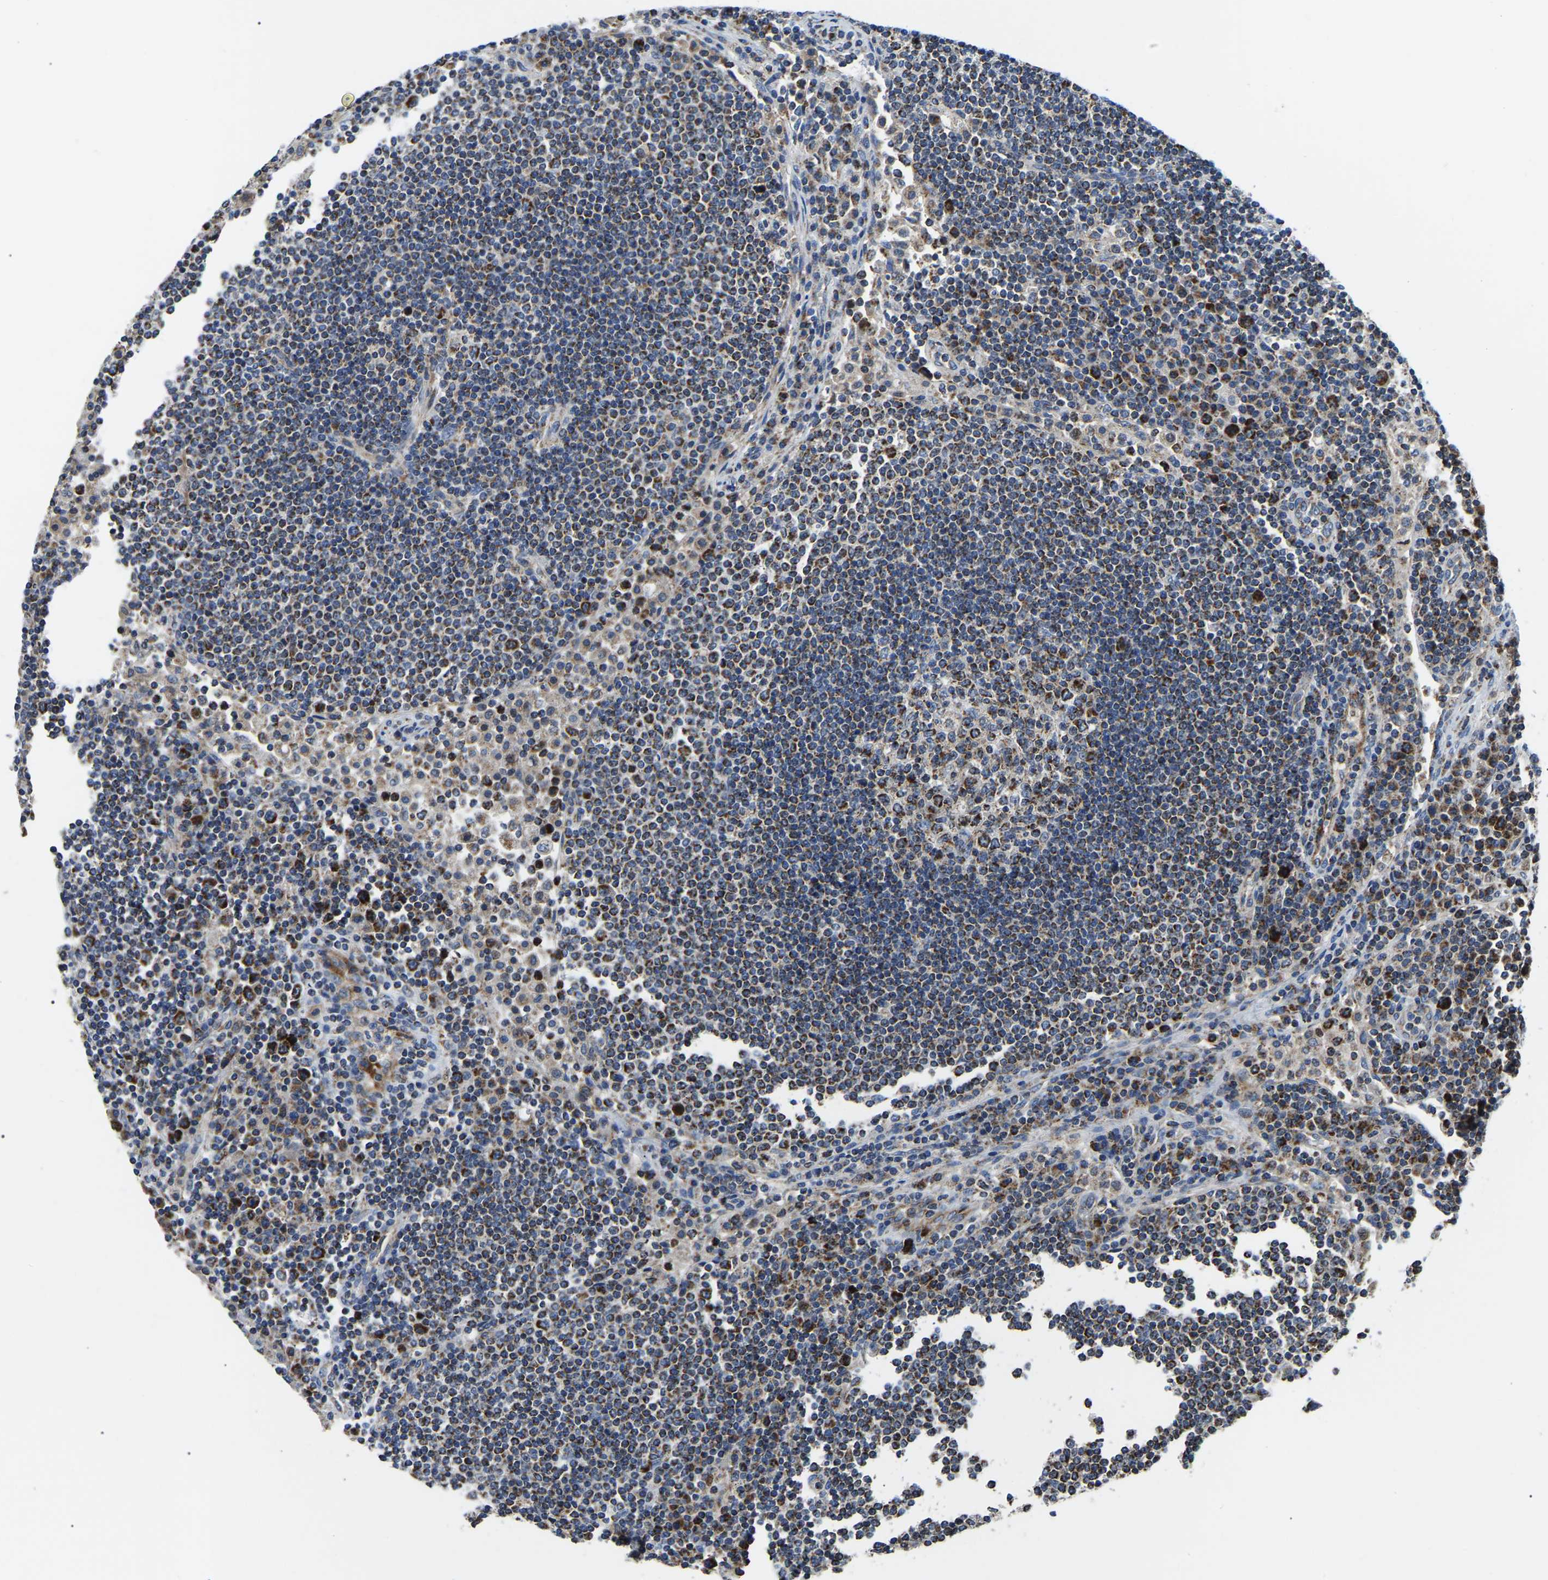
{"staining": {"intensity": "moderate", "quantity": ">75%", "location": "cytoplasmic/membranous"}, "tissue": "lymph node", "cell_type": "Germinal center cells", "image_type": "normal", "snomed": [{"axis": "morphology", "description": "Normal tissue, NOS"}, {"axis": "topography", "description": "Lymph node"}], "caption": "Protein staining displays moderate cytoplasmic/membranous positivity in about >75% of germinal center cells in normal lymph node. The protein is stained brown, and the nuclei are stained in blue (DAB IHC with brightfield microscopy, high magnification).", "gene": "PPM1E", "patient": {"sex": "female", "age": 53}}